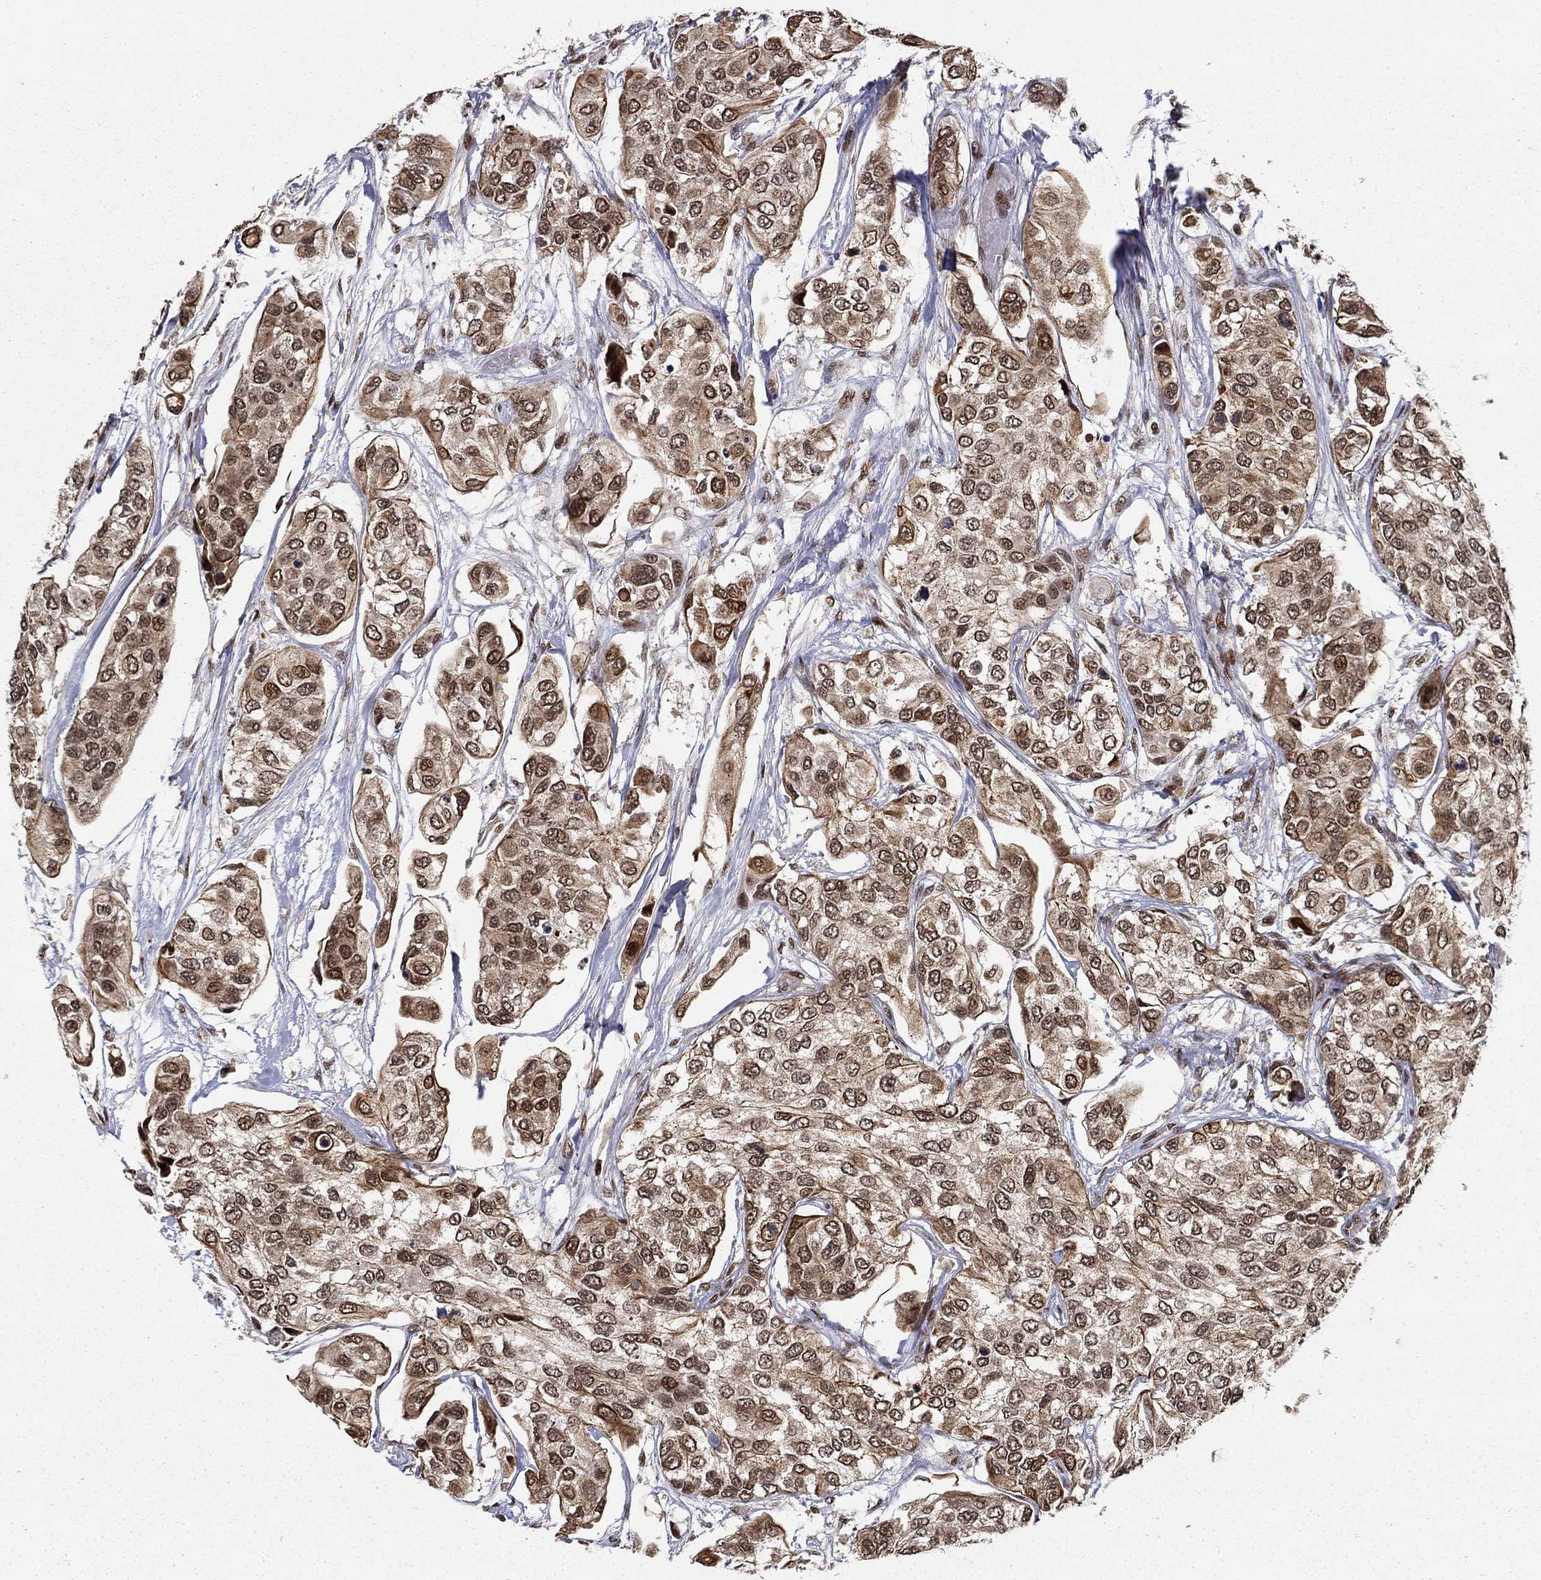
{"staining": {"intensity": "moderate", "quantity": ">75%", "location": "cytoplasmic/membranous,nuclear"}, "tissue": "urothelial cancer", "cell_type": "Tumor cells", "image_type": "cancer", "snomed": [{"axis": "morphology", "description": "Urothelial carcinoma, High grade"}, {"axis": "topography", "description": "Urinary bladder"}], "caption": "Protein expression analysis of urothelial cancer exhibits moderate cytoplasmic/membranous and nuclear staining in about >75% of tumor cells.", "gene": "CDCA7L", "patient": {"sex": "male", "age": 77}}